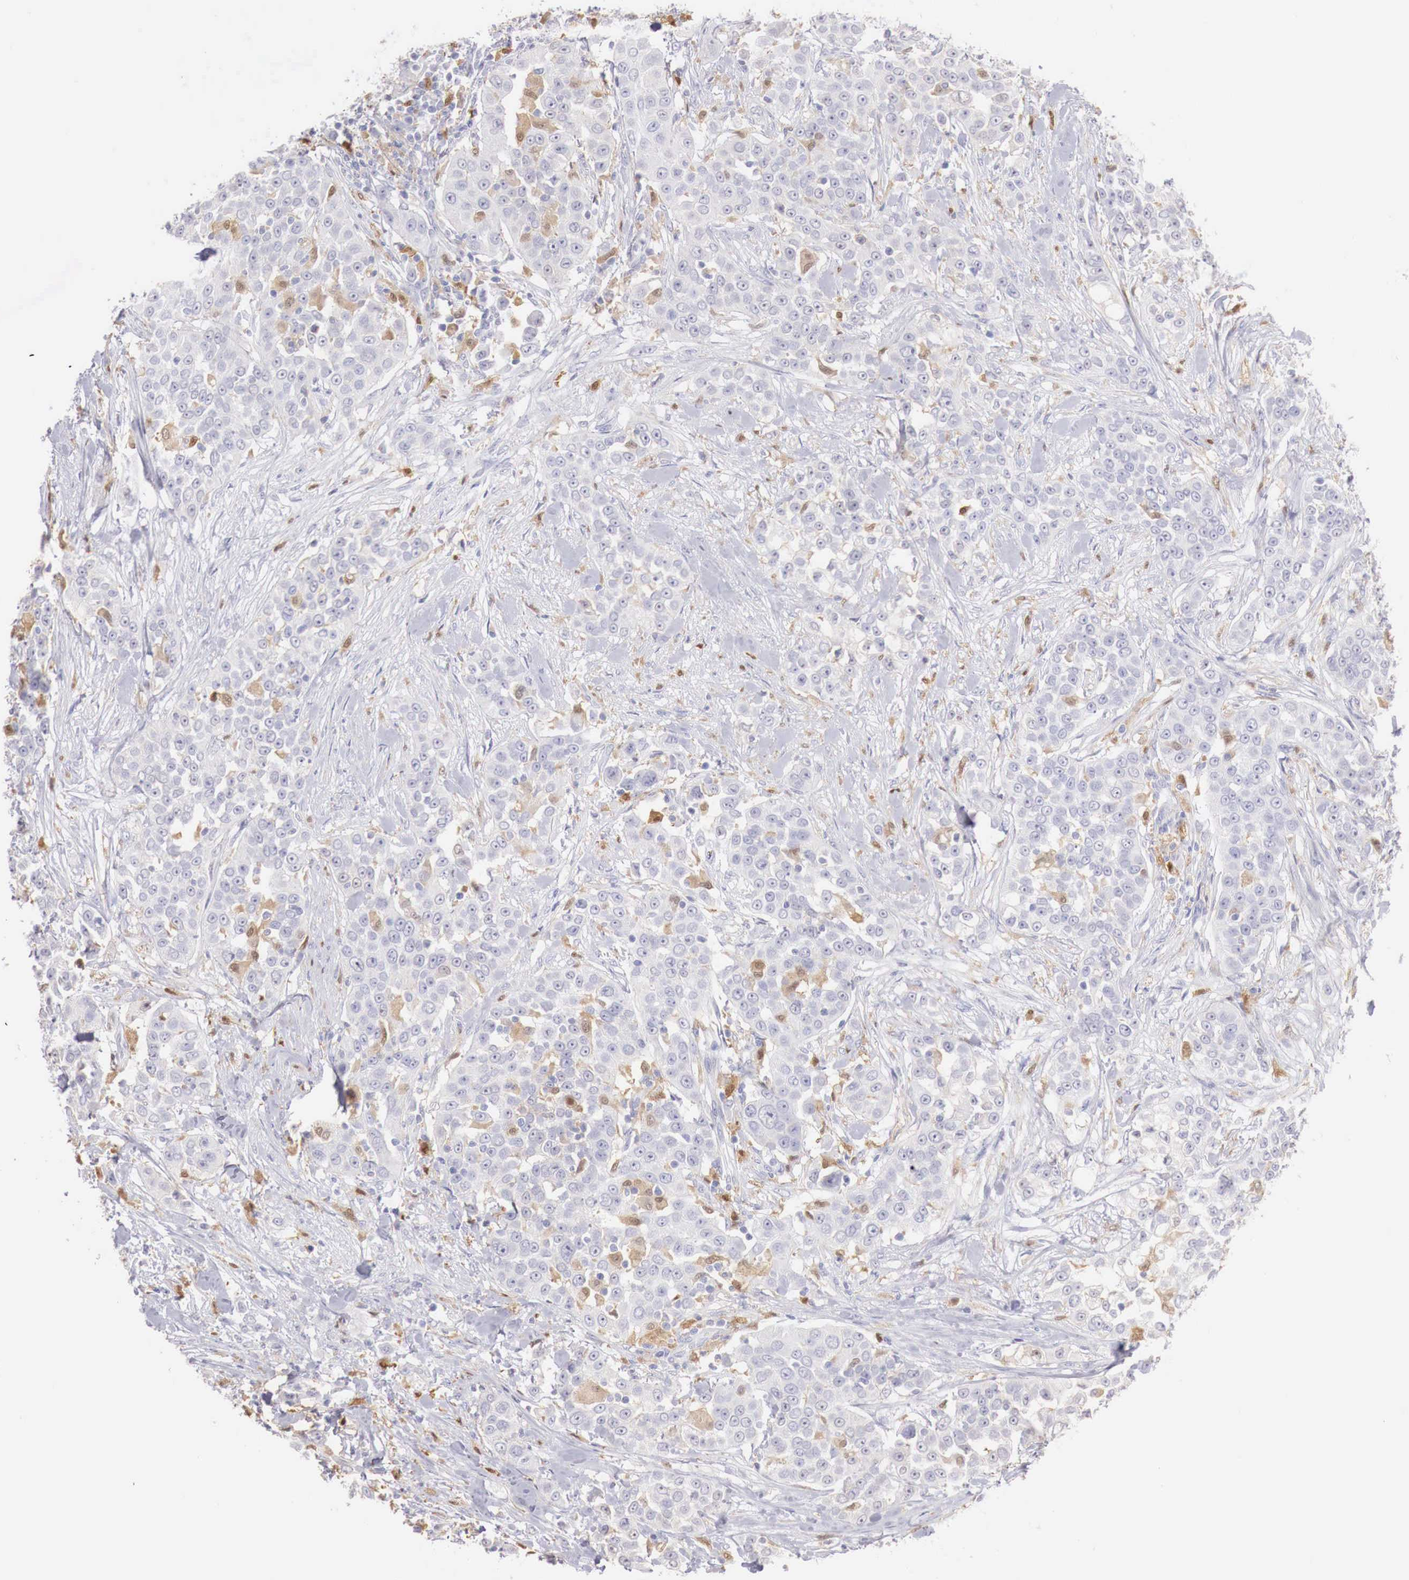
{"staining": {"intensity": "negative", "quantity": "none", "location": "none"}, "tissue": "urothelial cancer", "cell_type": "Tumor cells", "image_type": "cancer", "snomed": [{"axis": "morphology", "description": "Urothelial carcinoma, High grade"}, {"axis": "topography", "description": "Urinary bladder"}], "caption": "Tumor cells are negative for brown protein staining in urothelial carcinoma (high-grade).", "gene": "RENBP", "patient": {"sex": "female", "age": 80}}